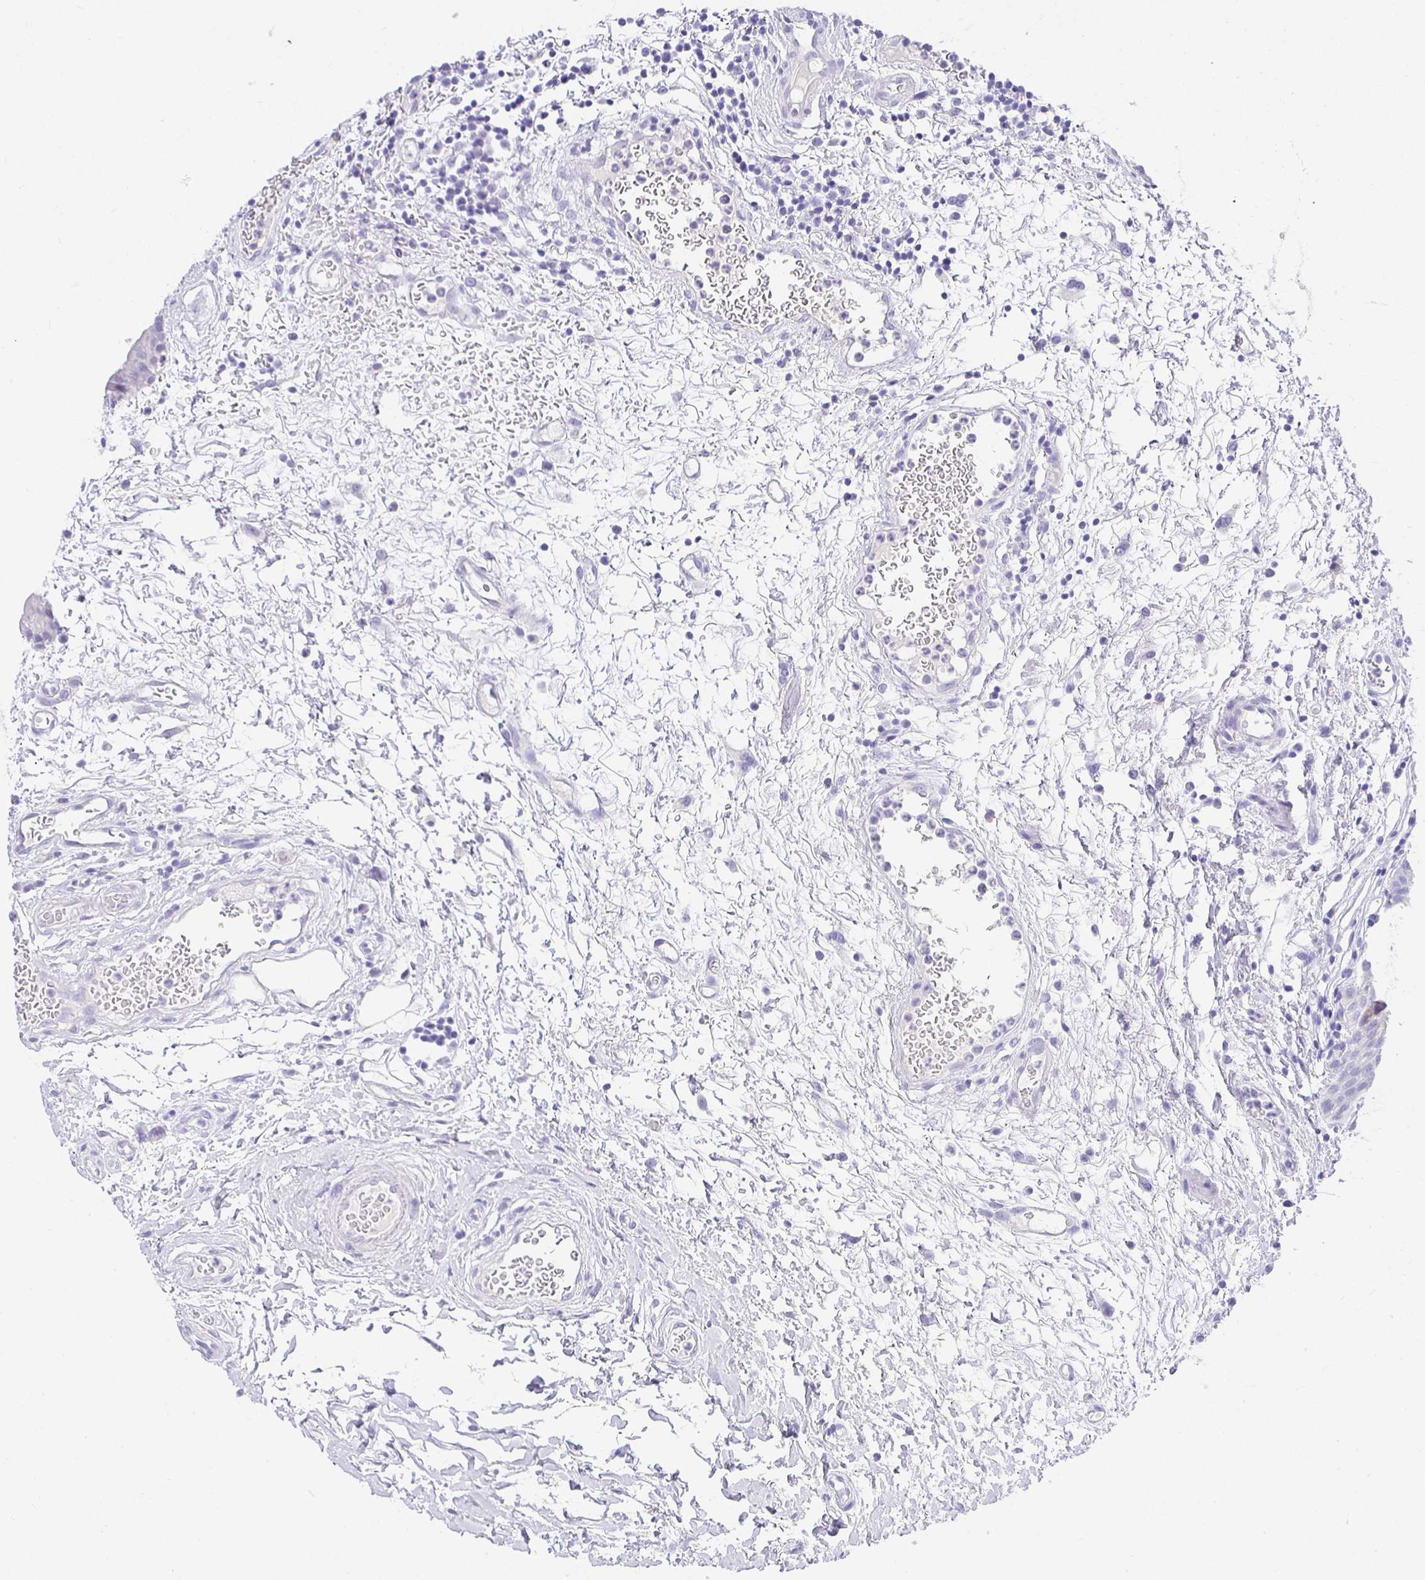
{"staining": {"intensity": "negative", "quantity": "none", "location": "none"}, "tissue": "urinary bladder", "cell_type": "Urothelial cells", "image_type": "normal", "snomed": [{"axis": "morphology", "description": "Normal tissue, NOS"}, {"axis": "morphology", "description": "Inflammation, NOS"}, {"axis": "topography", "description": "Urinary bladder"}], "caption": "DAB (3,3'-diaminobenzidine) immunohistochemical staining of unremarkable human urinary bladder exhibits no significant expression in urothelial cells. (Stains: DAB immunohistochemistry (IHC) with hematoxylin counter stain, Microscopy: brightfield microscopy at high magnification).", "gene": "CHAT", "patient": {"sex": "male", "age": 57}}